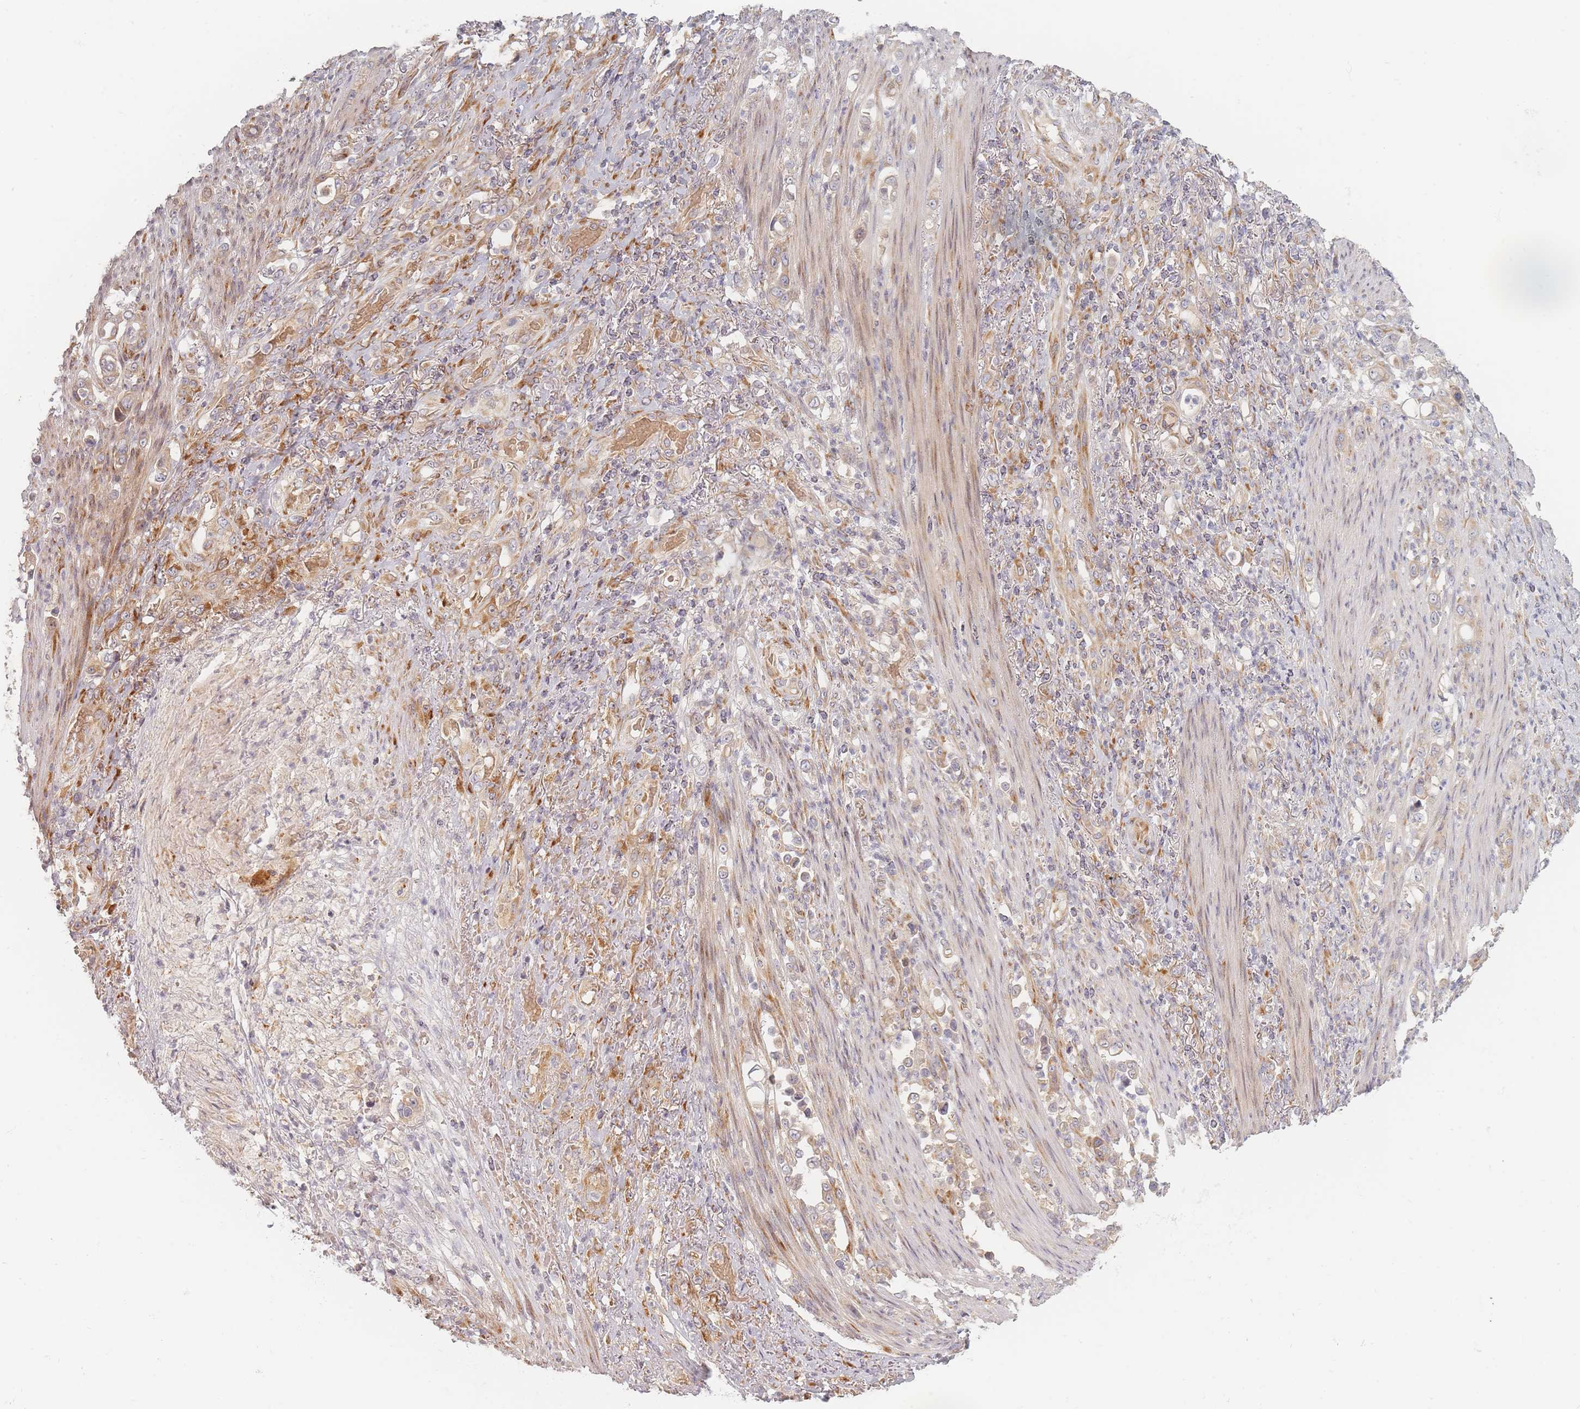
{"staining": {"intensity": "moderate", "quantity": ">75%", "location": "cytoplasmic/membranous"}, "tissue": "stomach cancer", "cell_type": "Tumor cells", "image_type": "cancer", "snomed": [{"axis": "morphology", "description": "Normal tissue, NOS"}, {"axis": "morphology", "description": "Adenocarcinoma, NOS"}, {"axis": "topography", "description": "Stomach"}], "caption": "A micrograph showing moderate cytoplasmic/membranous staining in approximately >75% of tumor cells in stomach cancer (adenocarcinoma), as visualized by brown immunohistochemical staining.", "gene": "ZKSCAN7", "patient": {"sex": "female", "age": 79}}